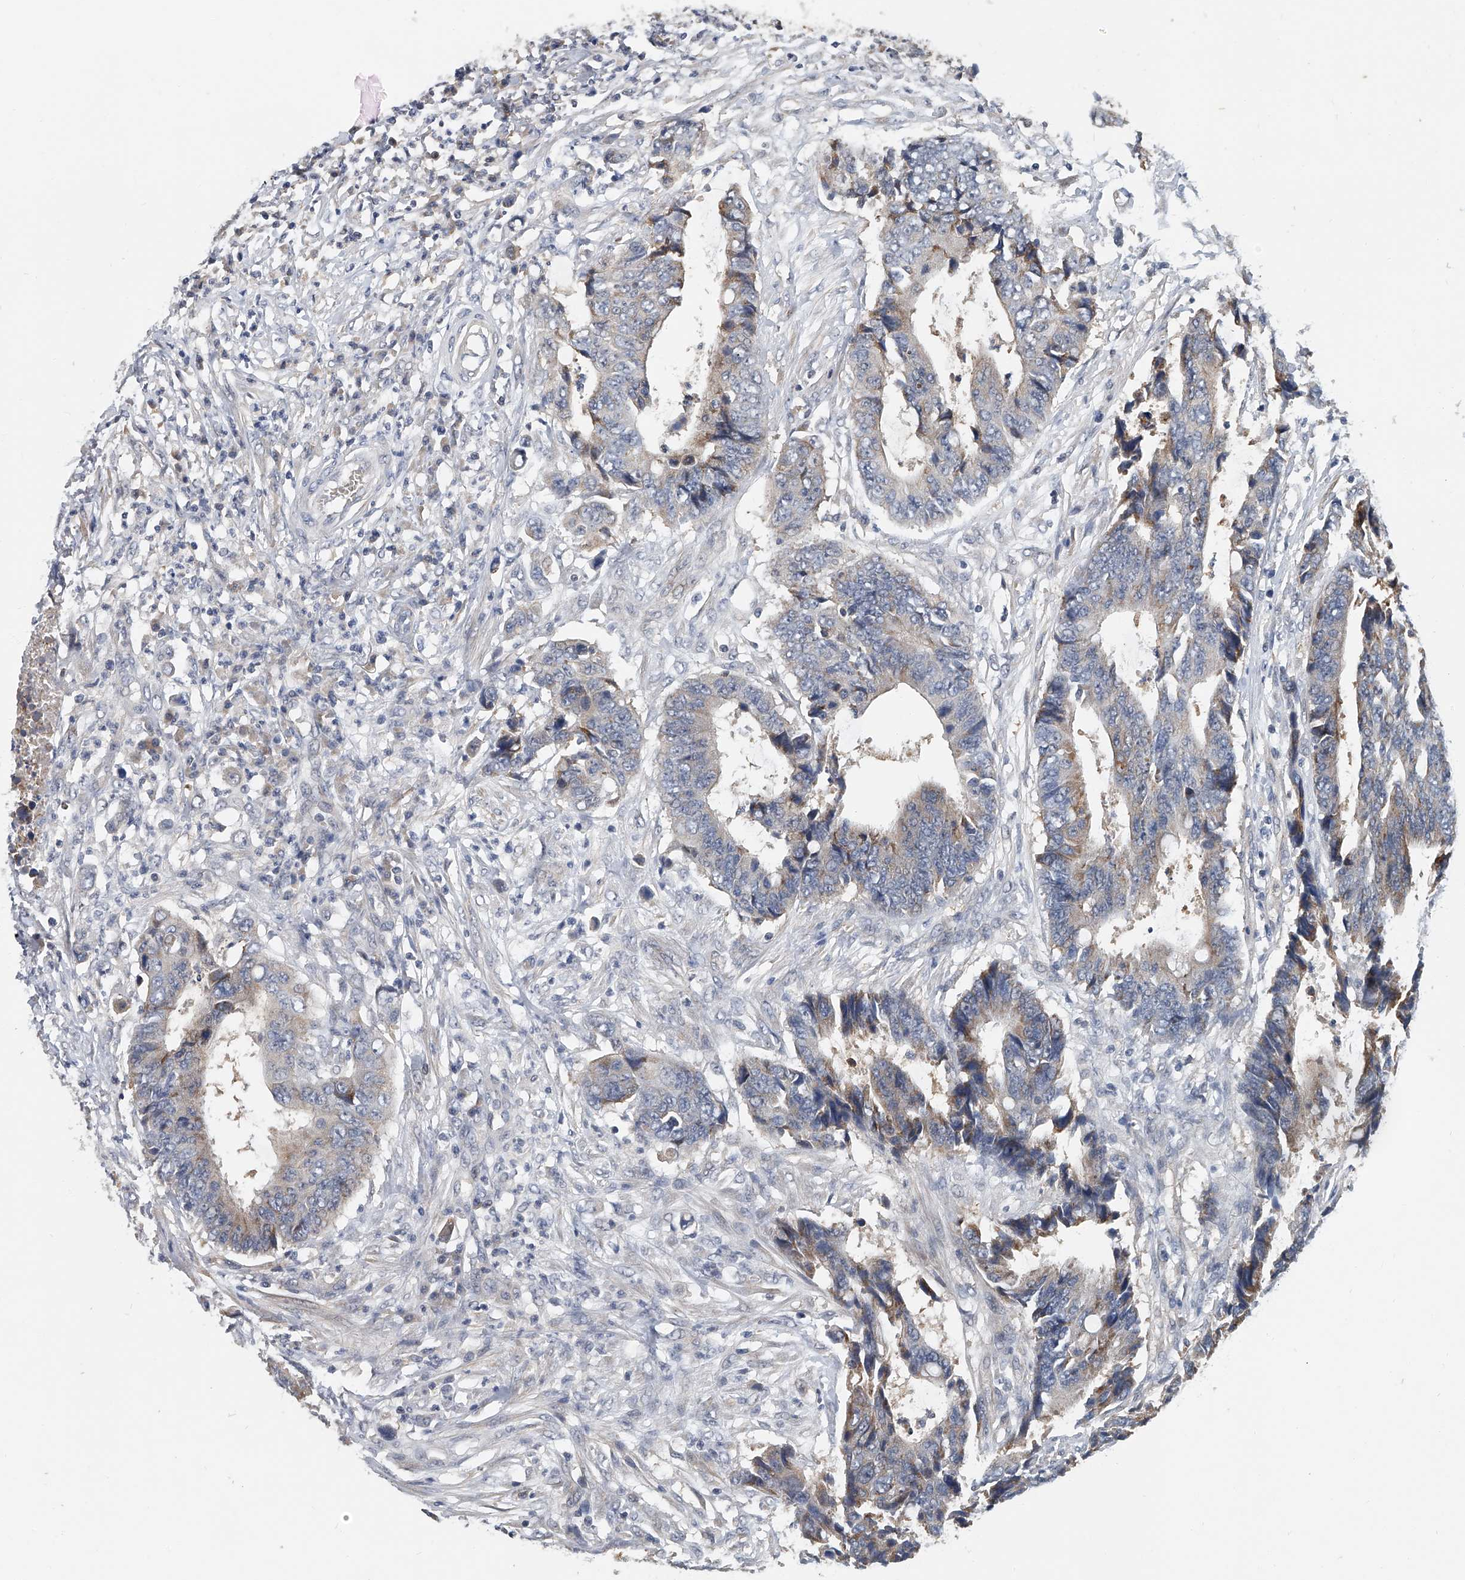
{"staining": {"intensity": "weak", "quantity": "25%-75%", "location": "cytoplasmic/membranous"}, "tissue": "colorectal cancer", "cell_type": "Tumor cells", "image_type": "cancer", "snomed": [{"axis": "morphology", "description": "Adenocarcinoma, NOS"}, {"axis": "topography", "description": "Rectum"}], "caption": "Tumor cells show low levels of weak cytoplasmic/membranous expression in approximately 25%-75% of cells in colorectal cancer.", "gene": "CD200", "patient": {"sex": "male", "age": 84}}